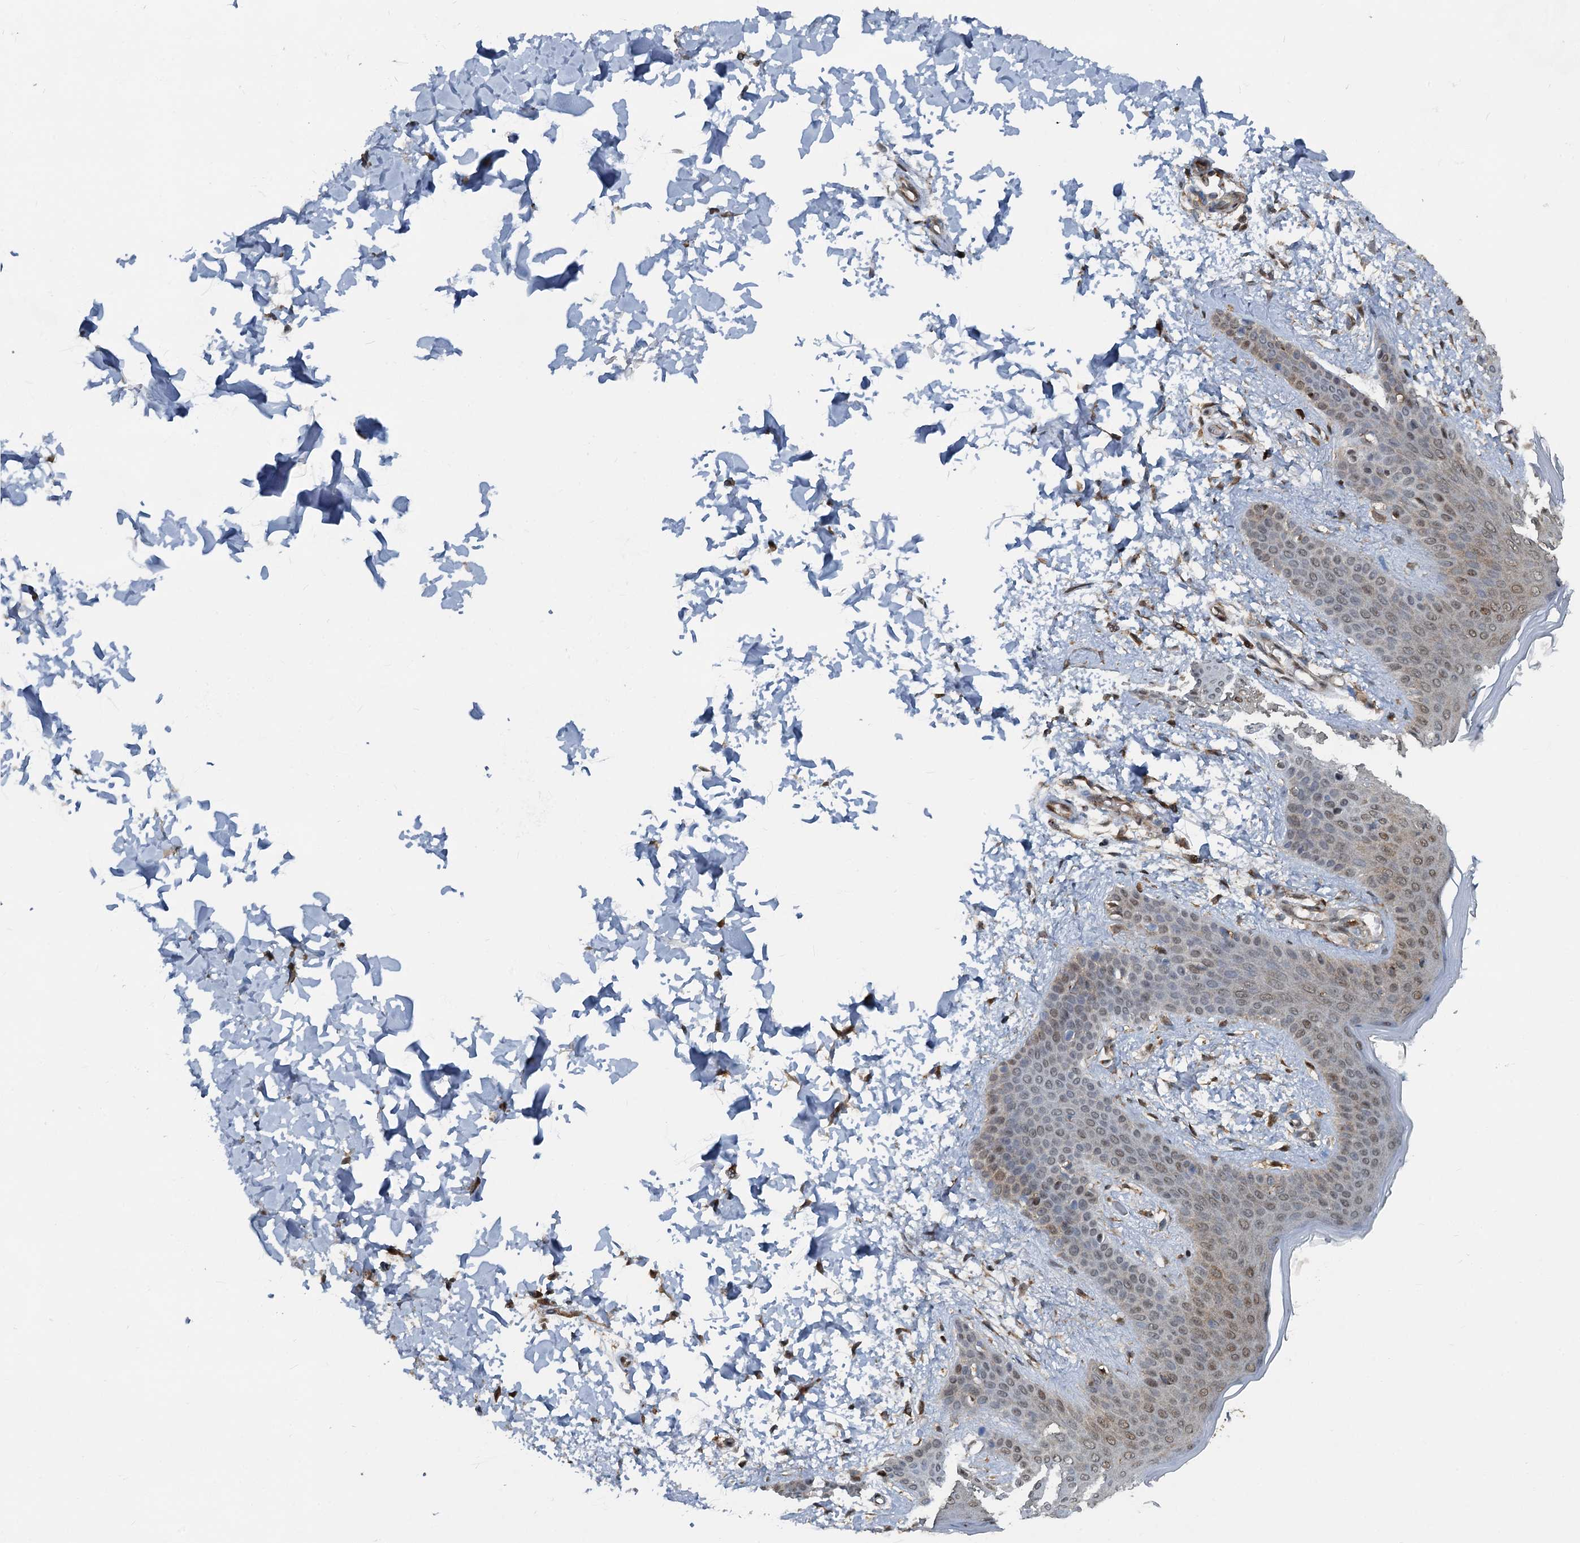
{"staining": {"intensity": "strong", "quantity": ">75%", "location": "cytoplasmic/membranous,nuclear"}, "tissue": "skin", "cell_type": "Fibroblasts", "image_type": "normal", "snomed": [{"axis": "morphology", "description": "Normal tissue, NOS"}, {"axis": "topography", "description": "Skin"}], "caption": "Fibroblasts reveal high levels of strong cytoplasmic/membranous,nuclear expression in approximately >75% of cells in unremarkable human skin. (DAB (3,3'-diaminobenzidine) = brown stain, brightfield microscopy at high magnification).", "gene": "GPI", "patient": {"sex": "male", "age": 36}}